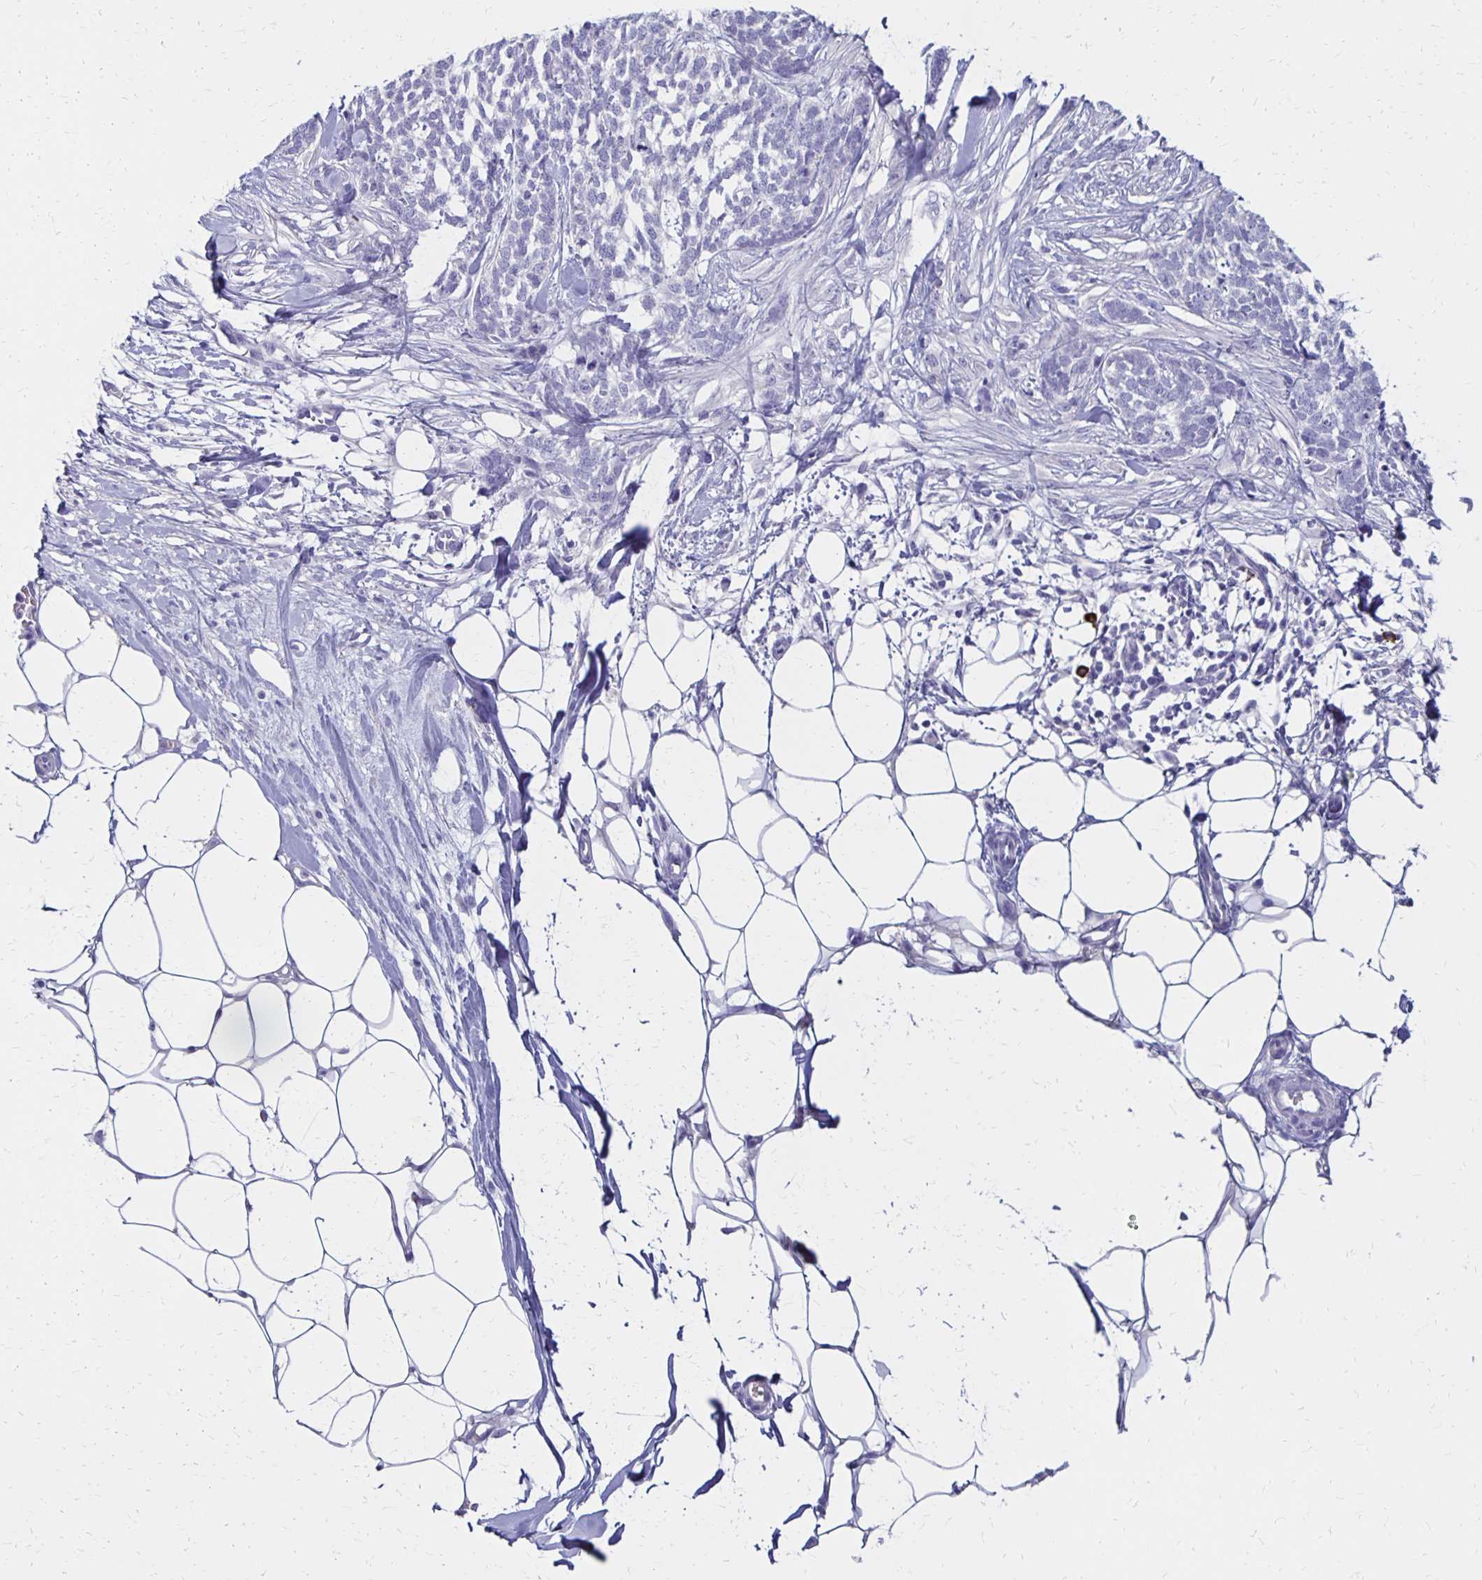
{"staining": {"intensity": "negative", "quantity": "none", "location": "none"}, "tissue": "skin cancer", "cell_type": "Tumor cells", "image_type": "cancer", "snomed": [{"axis": "morphology", "description": "Basal cell carcinoma"}, {"axis": "topography", "description": "Skin"}], "caption": "Tumor cells are negative for protein expression in human skin cancer (basal cell carcinoma). (DAB immunohistochemistry (IHC) visualized using brightfield microscopy, high magnification).", "gene": "FNTB", "patient": {"sex": "female", "age": 59}}